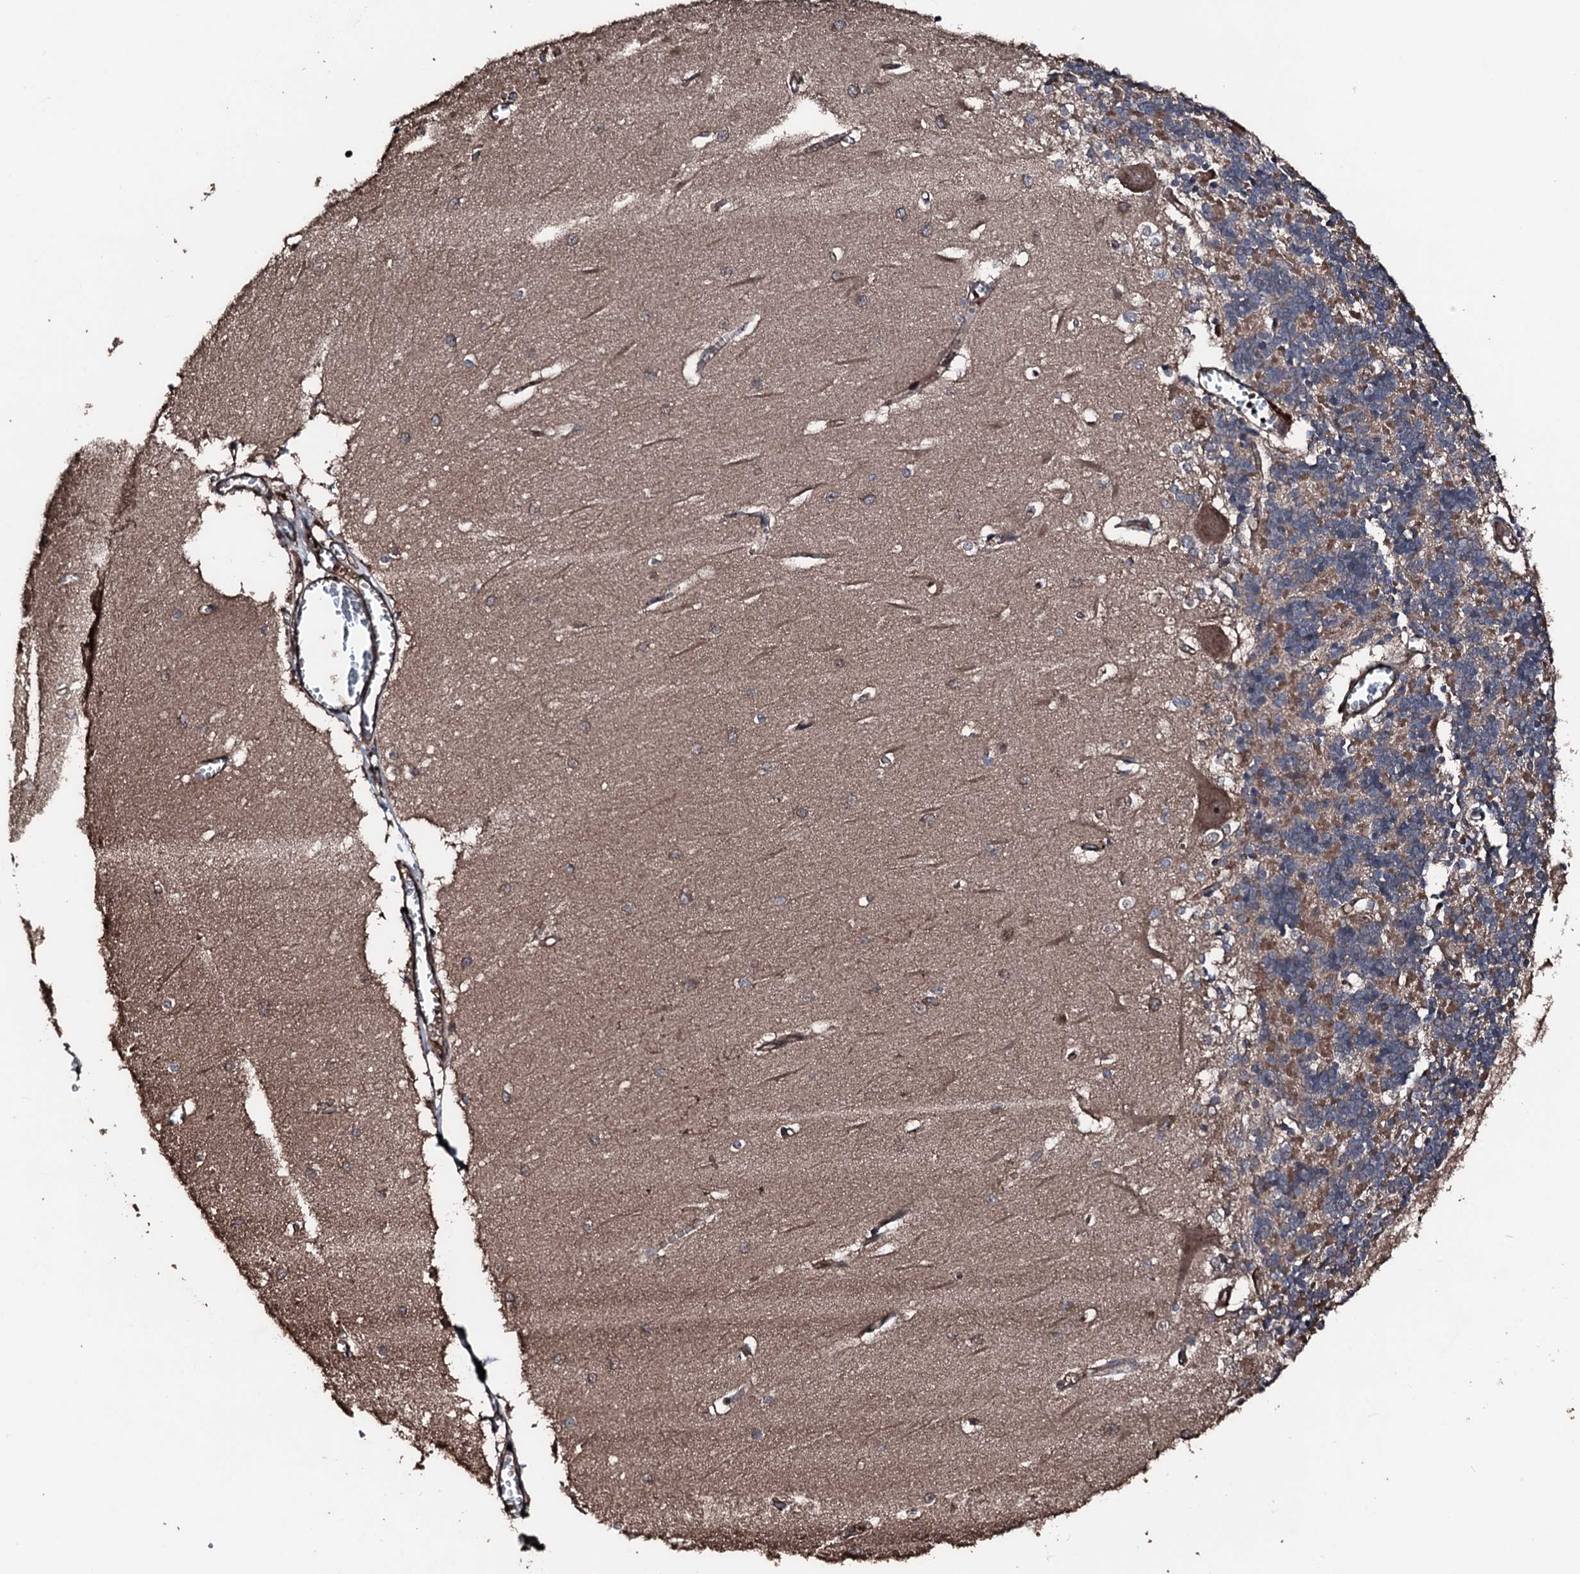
{"staining": {"intensity": "moderate", "quantity": ">75%", "location": "cytoplasmic/membranous"}, "tissue": "cerebellum", "cell_type": "Cells in granular layer", "image_type": "normal", "snomed": [{"axis": "morphology", "description": "Normal tissue, NOS"}, {"axis": "topography", "description": "Cerebellum"}], "caption": "An image of human cerebellum stained for a protein reveals moderate cytoplasmic/membranous brown staining in cells in granular layer. The protein is shown in brown color, while the nuclei are stained blue.", "gene": "KIF18A", "patient": {"sex": "male", "age": 37}}